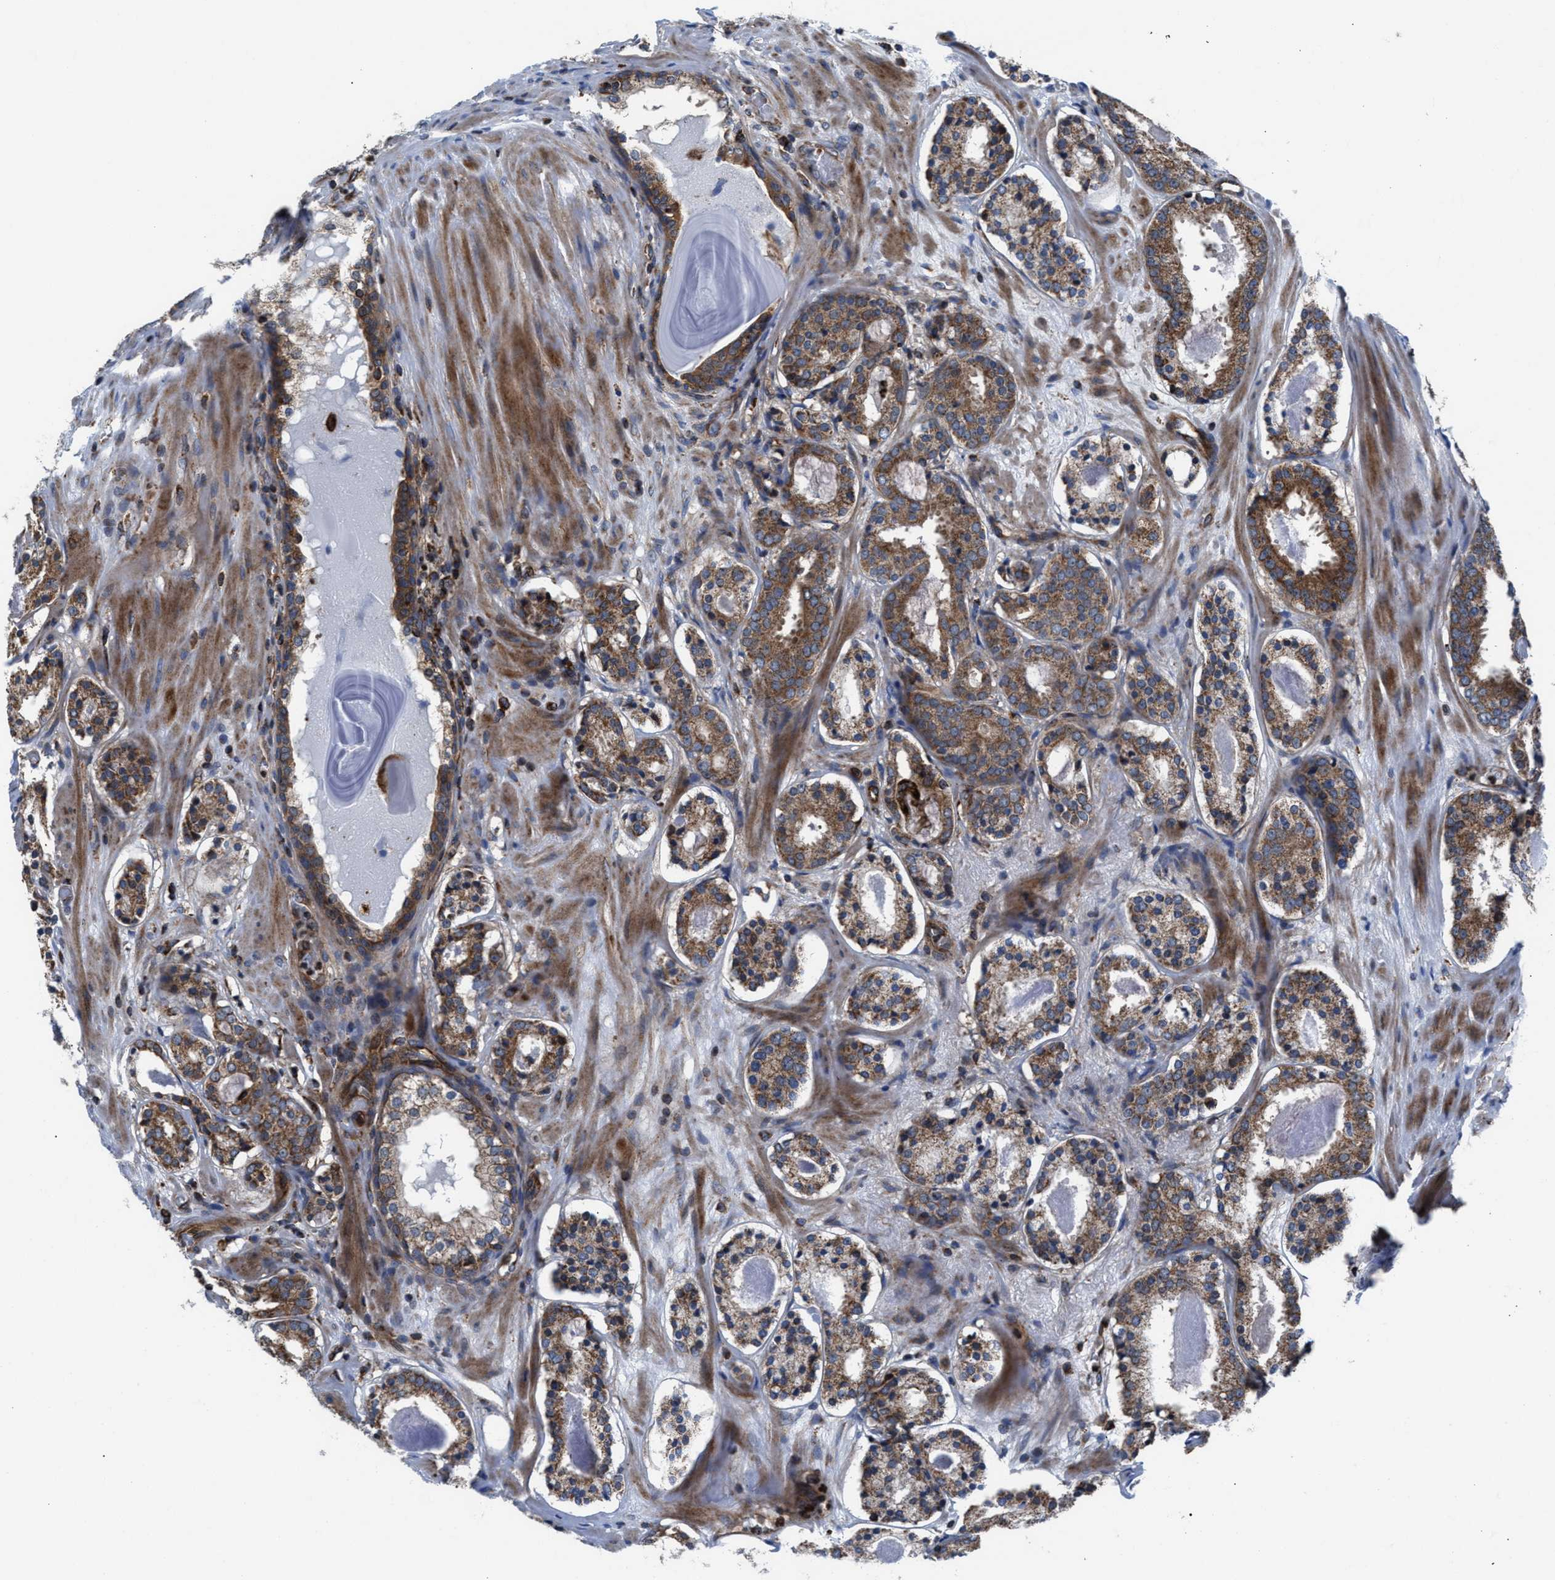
{"staining": {"intensity": "moderate", "quantity": ">75%", "location": "cytoplasmic/membranous"}, "tissue": "prostate cancer", "cell_type": "Tumor cells", "image_type": "cancer", "snomed": [{"axis": "morphology", "description": "Adenocarcinoma, Low grade"}, {"axis": "topography", "description": "Prostate"}], "caption": "A medium amount of moderate cytoplasmic/membranous expression is identified in about >75% of tumor cells in adenocarcinoma (low-grade) (prostate) tissue.", "gene": "PRR15L", "patient": {"sex": "male", "age": 69}}